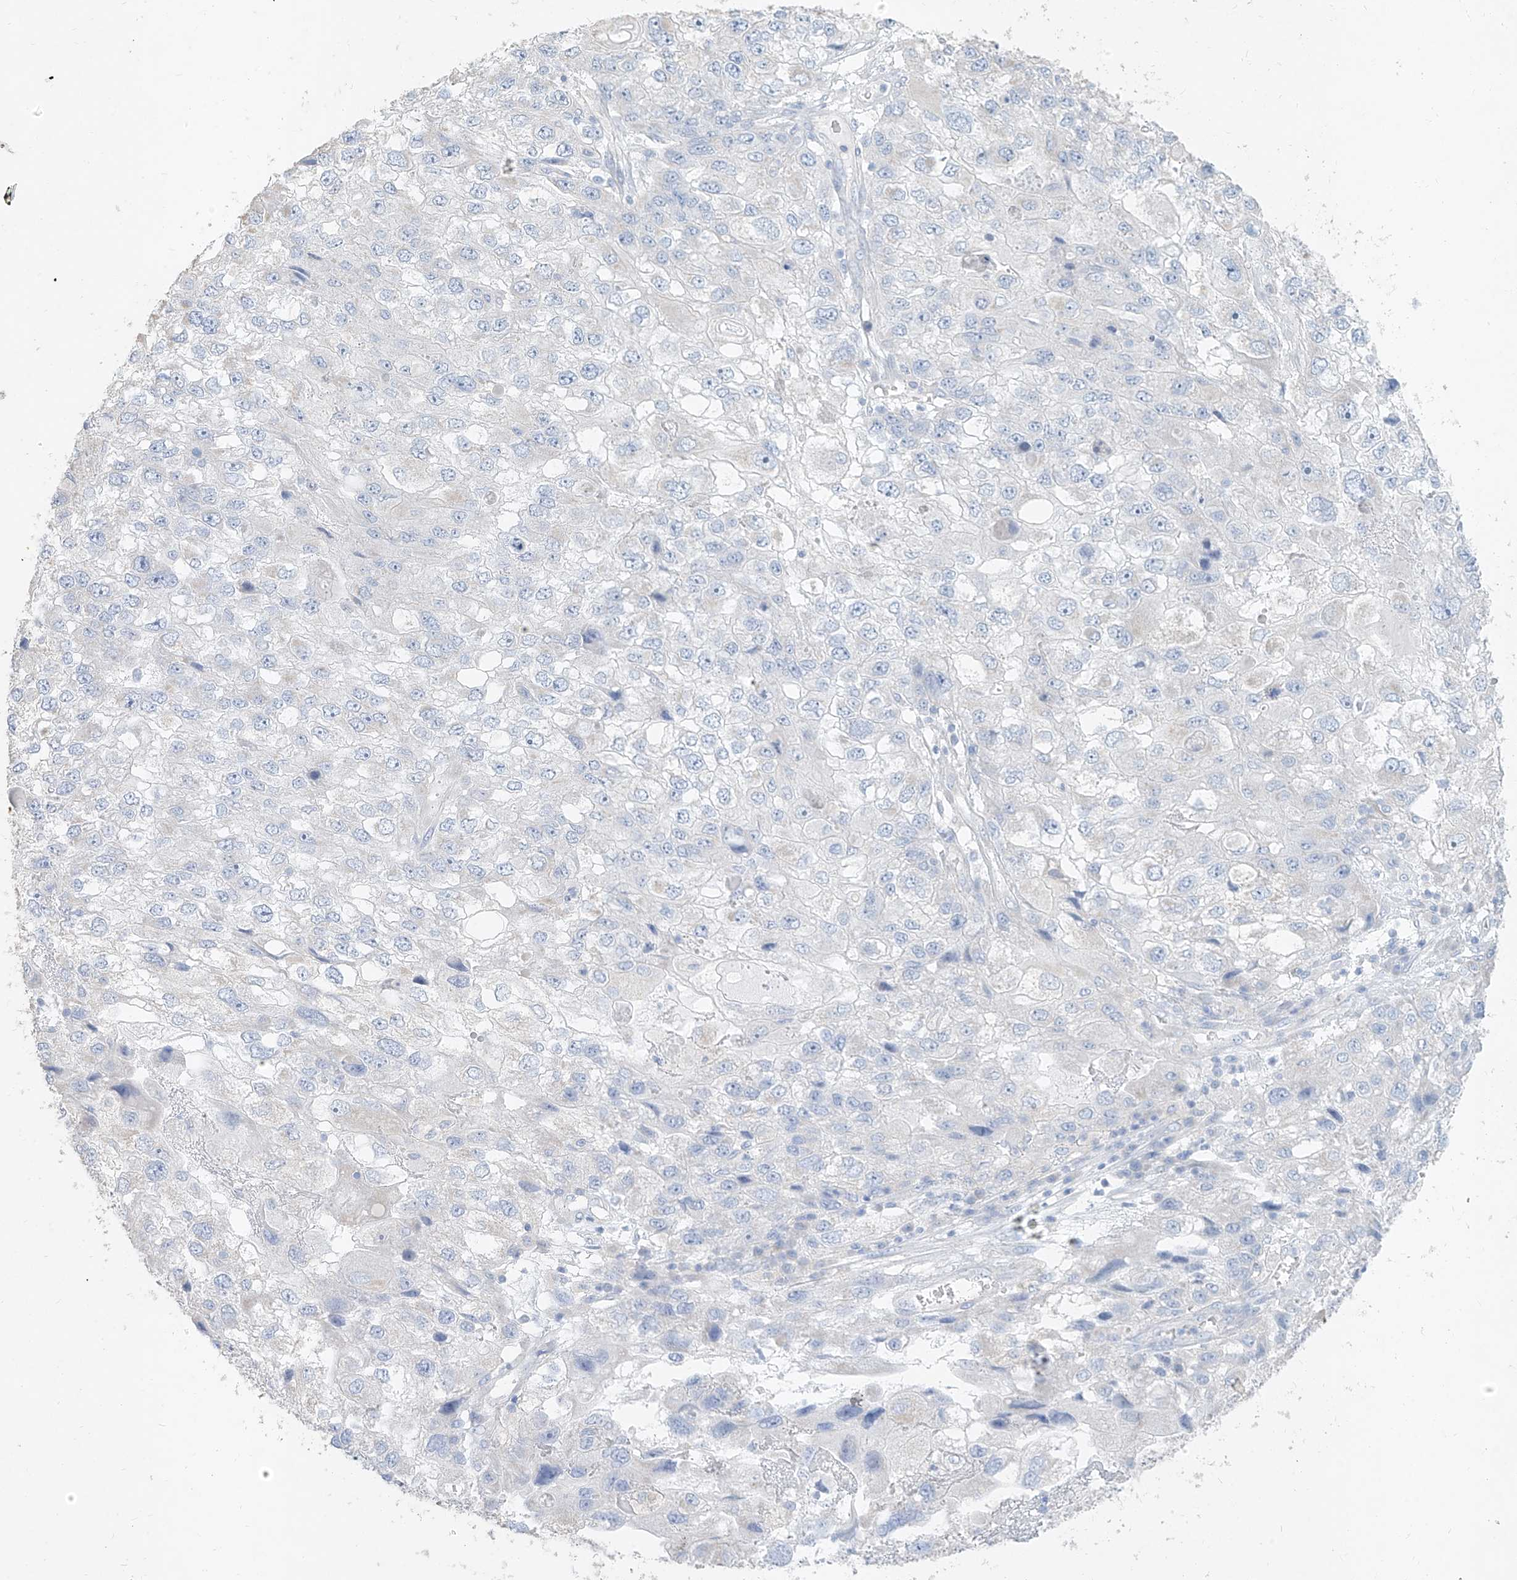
{"staining": {"intensity": "negative", "quantity": "none", "location": "none"}, "tissue": "endometrial cancer", "cell_type": "Tumor cells", "image_type": "cancer", "snomed": [{"axis": "morphology", "description": "Adenocarcinoma, NOS"}, {"axis": "topography", "description": "Endometrium"}], "caption": "The image shows no significant positivity in tumor cells of endometrial cancer.", "gene": "ZZEF1", "patient": {"sex": "female", "age": 49}}